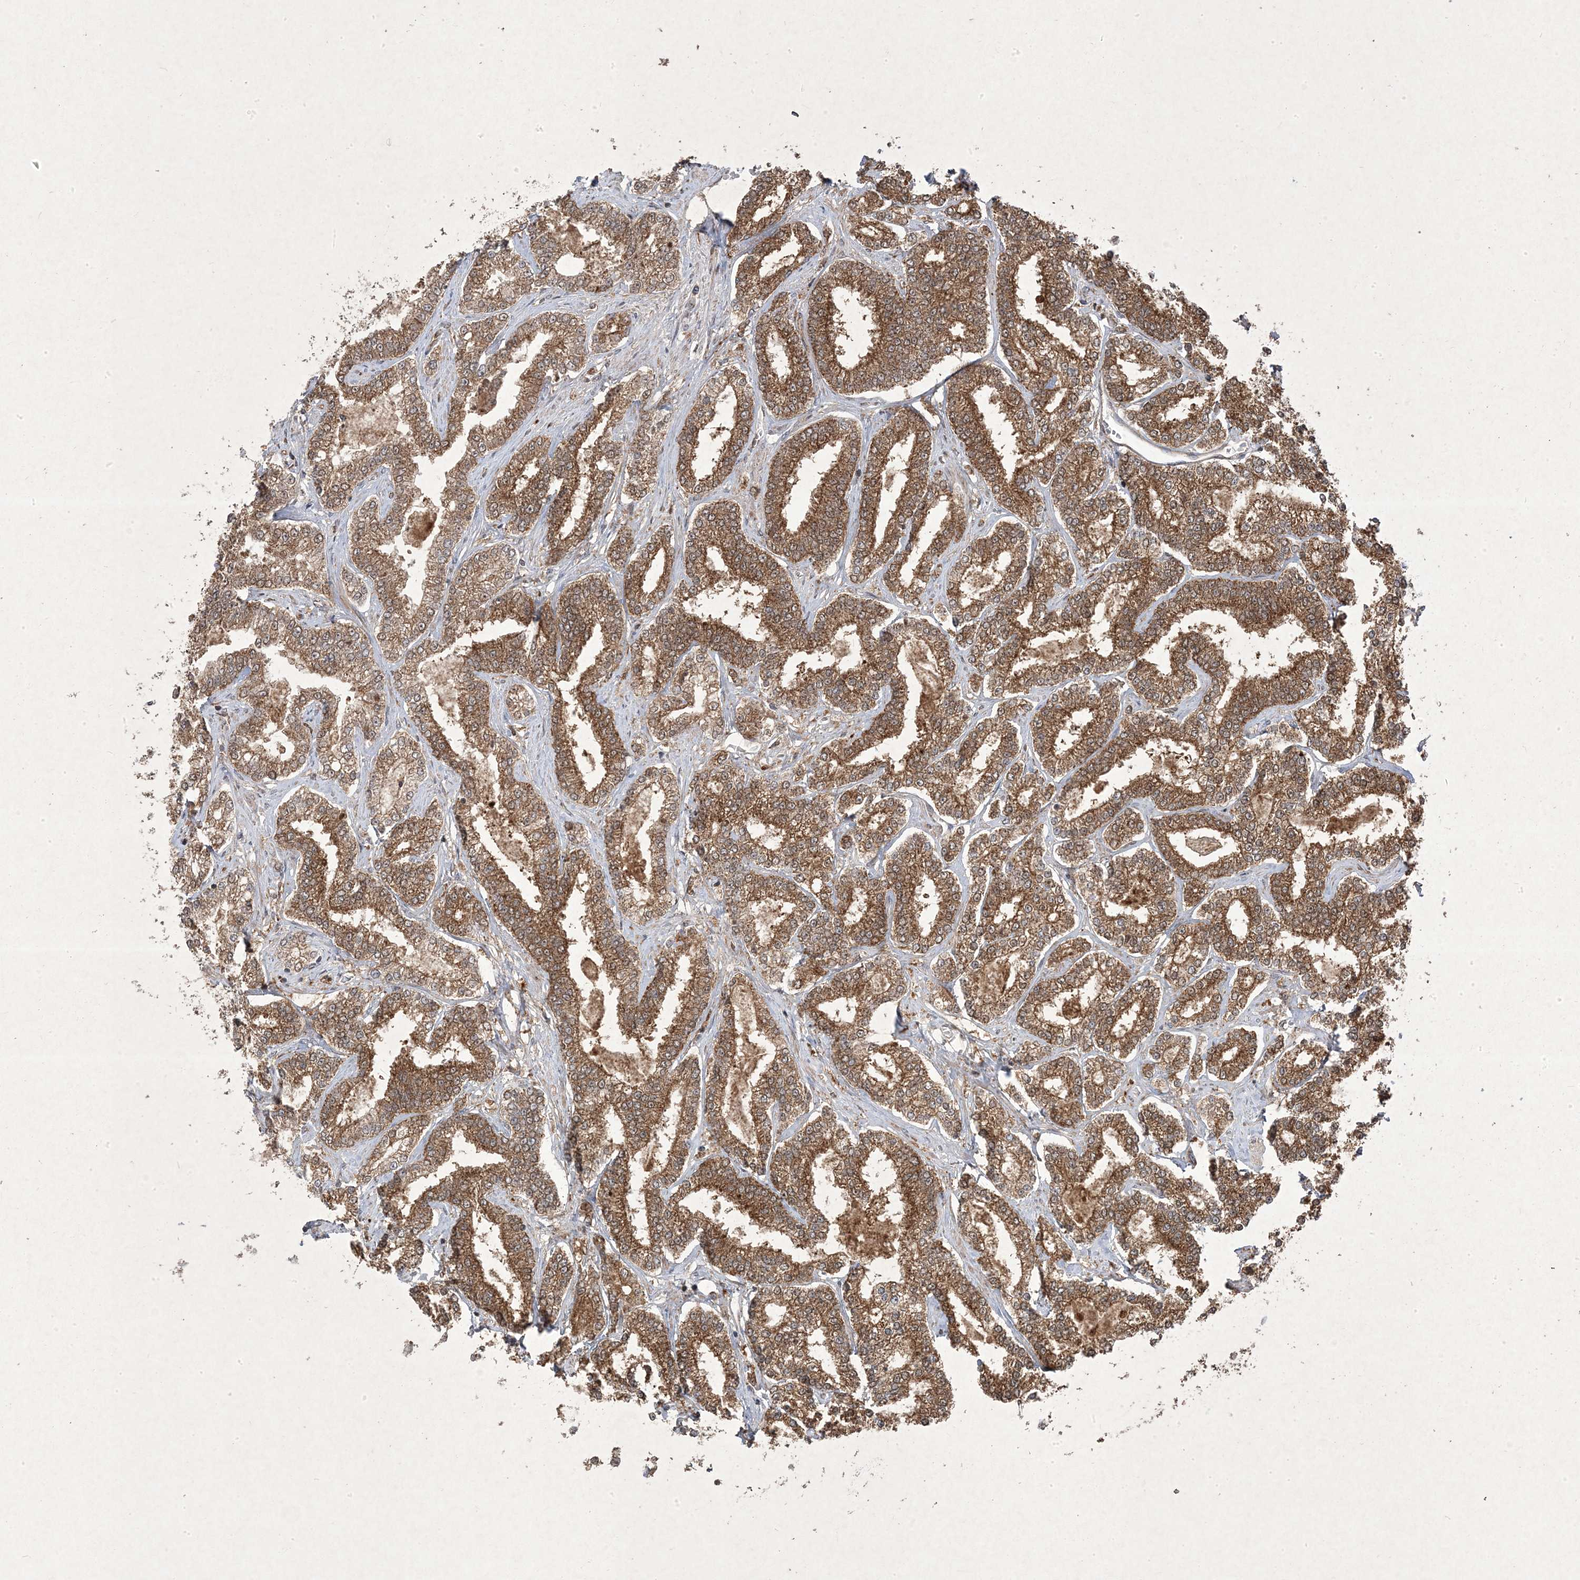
{"staining": {"intensity": "moderate", "quantity": ">75%", "location": "cytoplasmic/membranous"}, "tissue": "prostate cancer", "cell_type": "Tumor cells", "image_type": "cancer", "snomed": [{"axis": "morphology", "description": "Normal tissue, NOS"}, {"axis": "morphology", "description": "Adenocarcinoma, High grade"}, {"axis": "topography", "description": "Prostate"}], "caption": "High-power microscopy captured an IHC image of prostate cancer (high-grade adenocarcinoma), revealing moderate cytoplasmic/membranous expression in approximately >75% of tumor cells.", "gene": "PLEKHM2", "patient": {"sex": "male", "age": 83}}